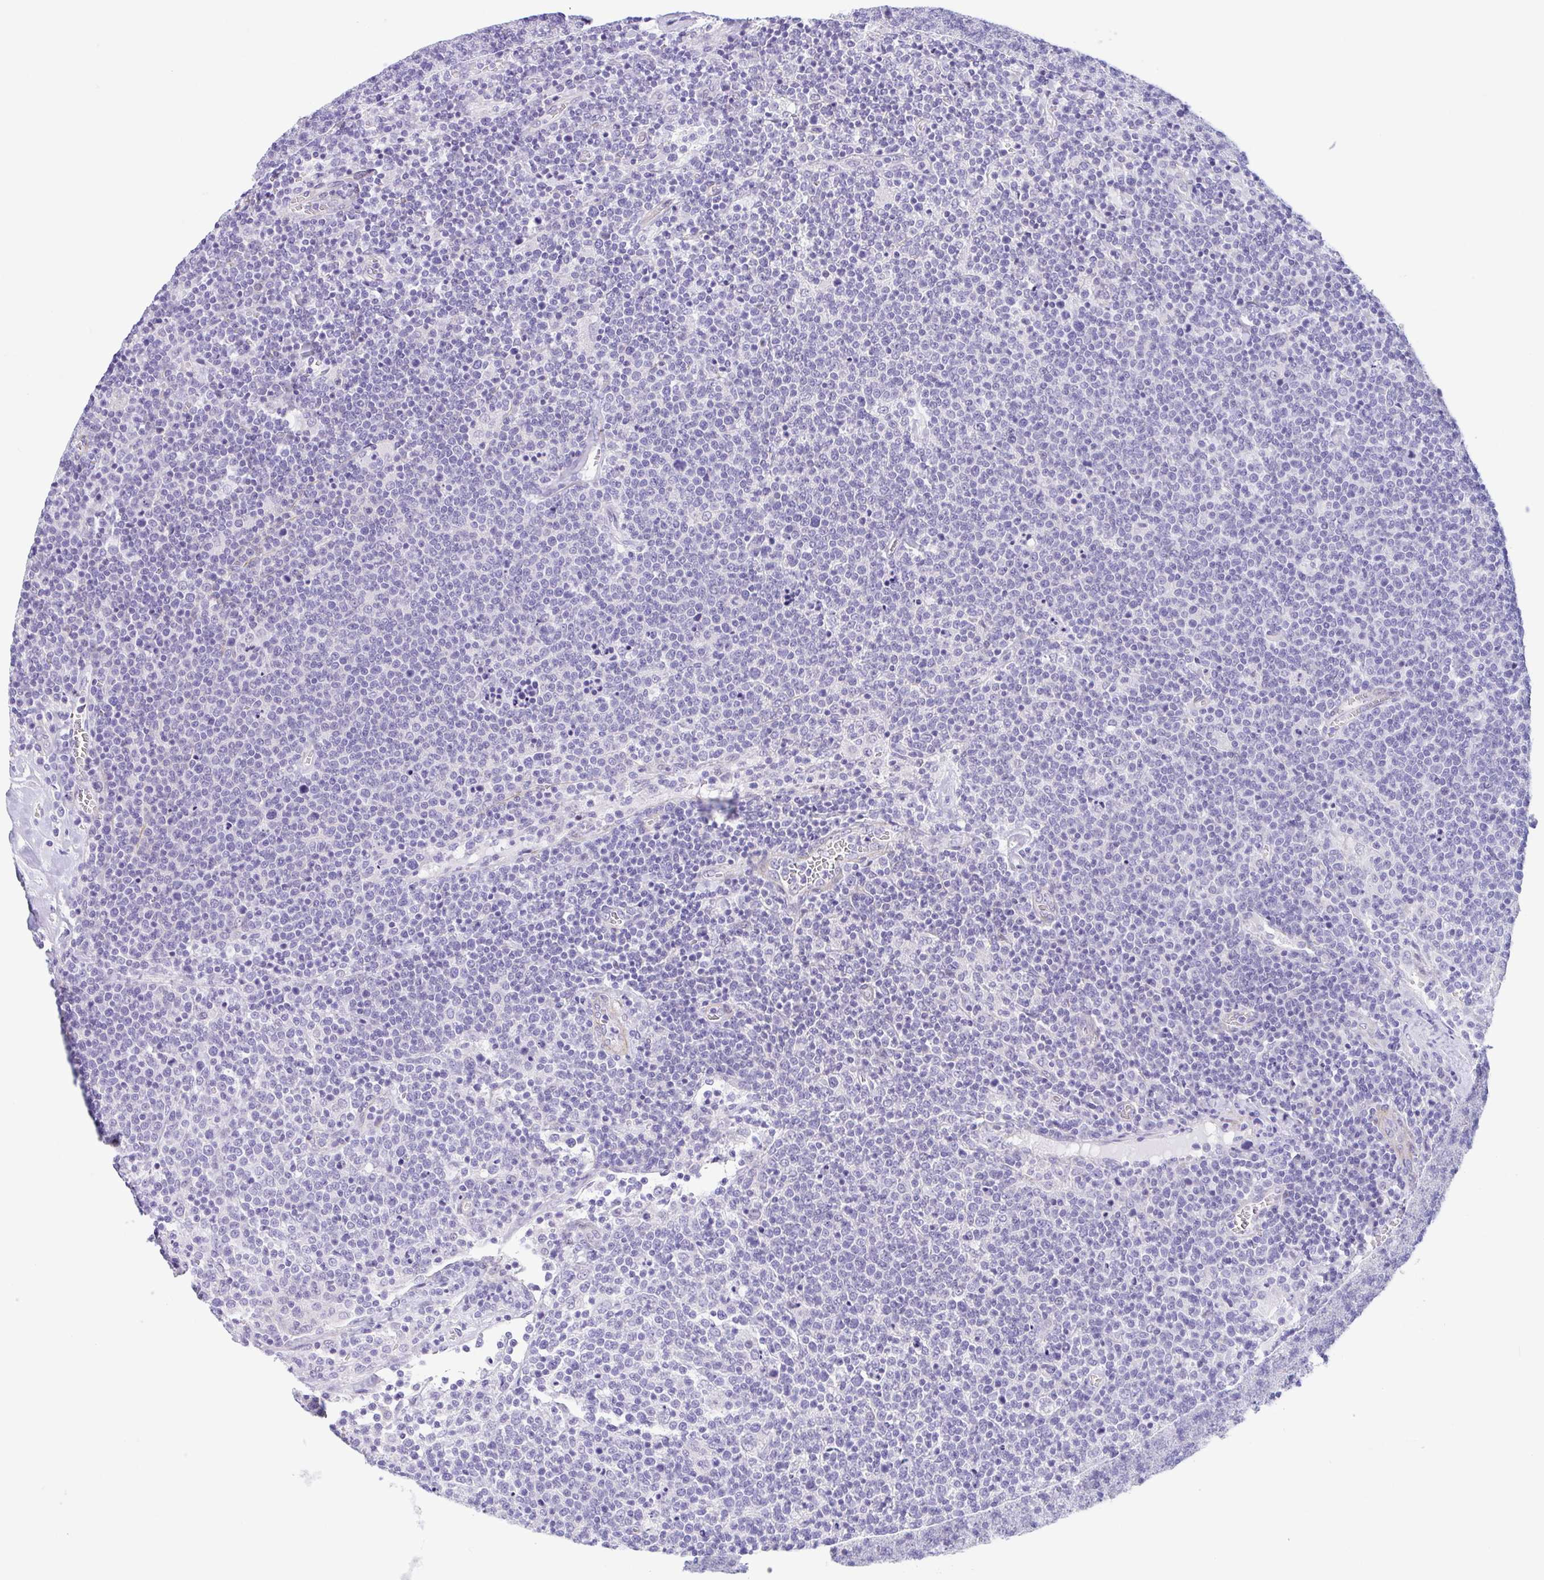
{"staining": {"intensity": "negative", "quantity": "none", "location": "none"}, "tissue": "lymphoma", "cell_type": "Tumor cells", "image_type": "cancer", "snomed": [{"axis": "morphology", "description": "Malignant lymphoma, non-Hodgkin's type, High grade"}, {"axis": "topography", "description": "Lymph node"}], "caption": "Histopathology image shows no significant protein positivity in tumor cells of lymphoma.", "gene": "AHCYL2", "patient": {"sex": "male", "age": 61}}